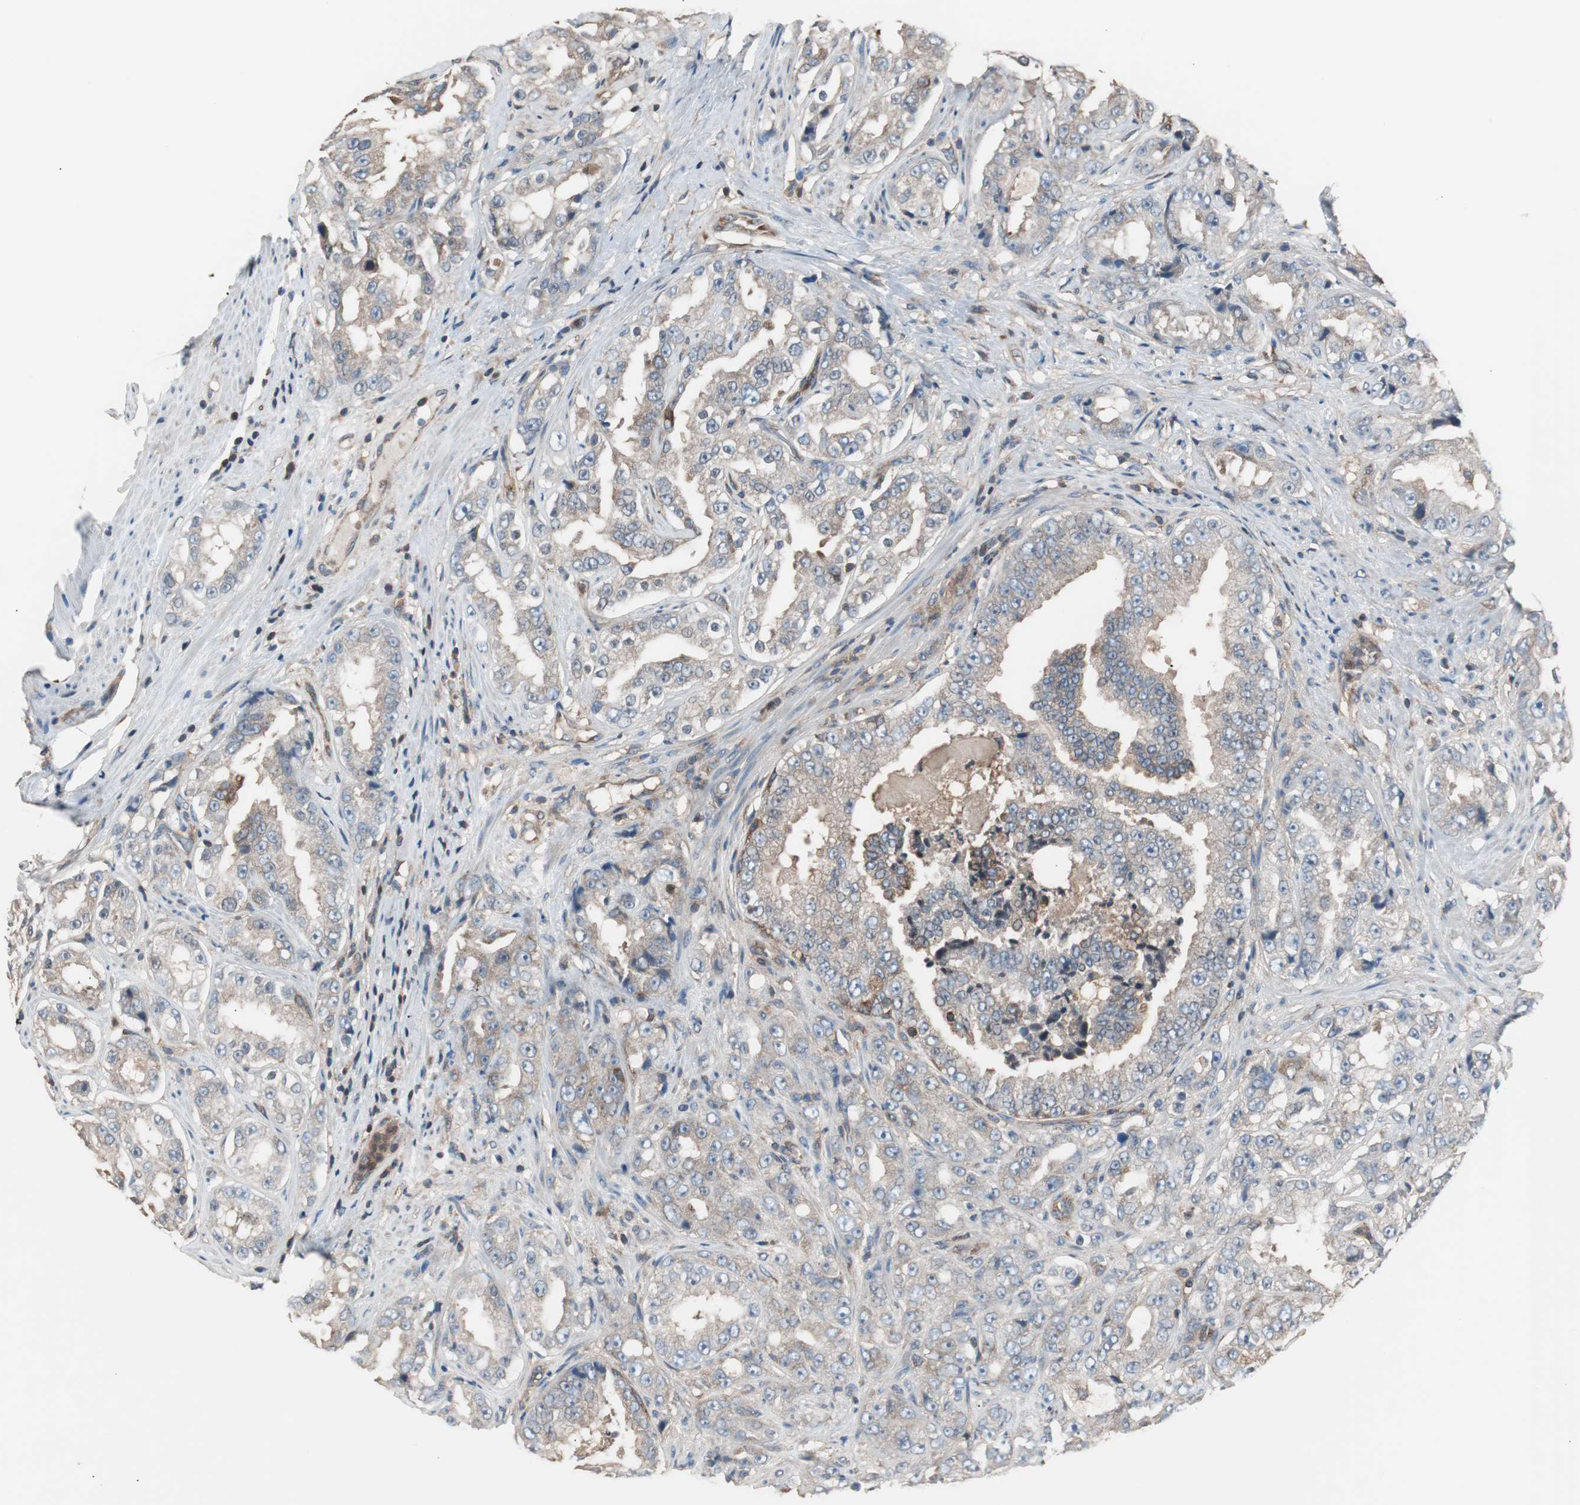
{"staining": {"intensity": "weak", "quantity": "<25%", "location": "cytoplasmic/membranous"}, "tissue": "prostate cancer", "cell_type": "Tumor cells", "image_type": "cancer", "snomed": [{"axis": "morphology", "description": "Adenocarcinoma, High grade"}, {"axis": "topography", "description": "Prostate"}], "caption": "Micrograph shows no significant protein expression in tumor cells of adenocarcinoma (high-grade) (prostate). (Stains: DAB IHC with hematoxylin counter stain, Microscopy: brightfield microscopy at high magnification).", "gene": "CAPNS1", "patient": {"sex": "male", "age": 73}}